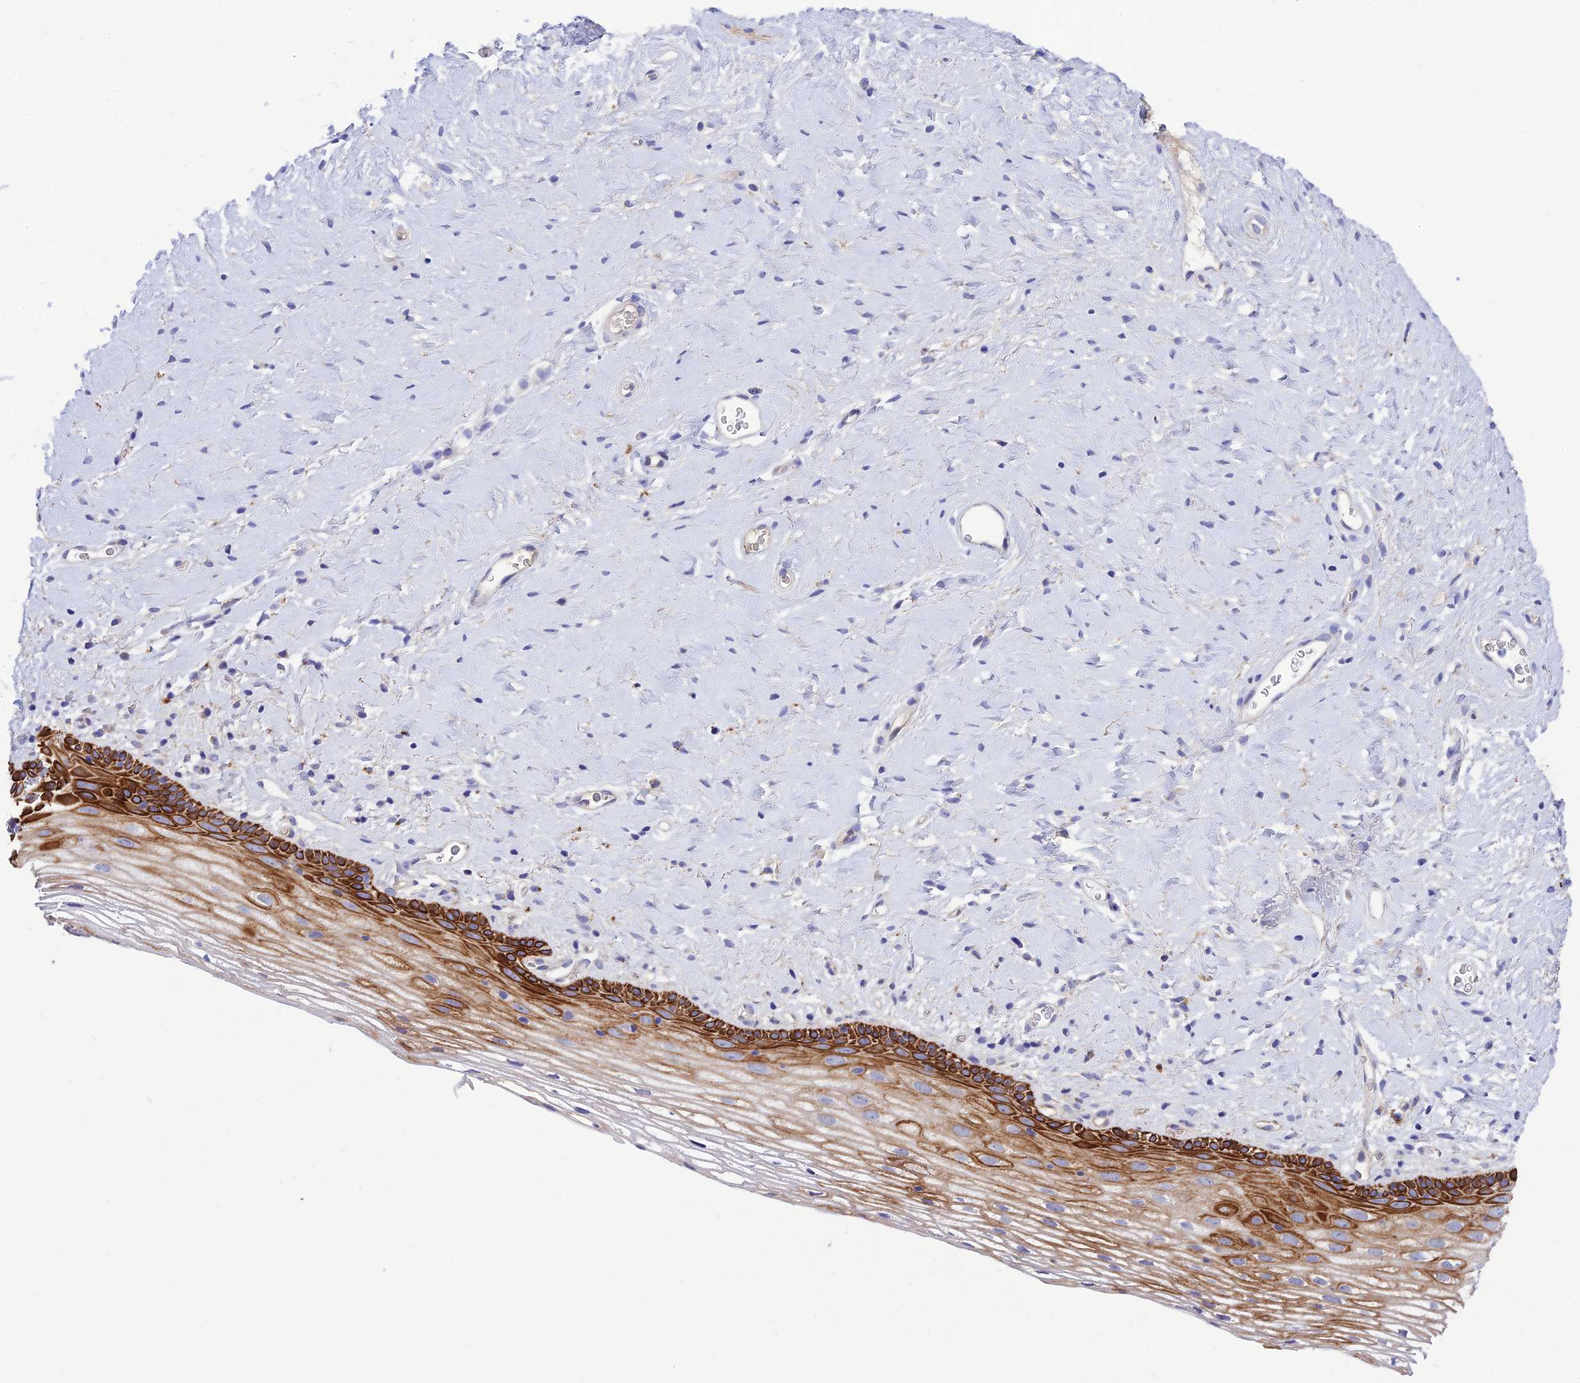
{"staining": {"intensity": "strong", "quantity": "25%-75%", "location": "cytoplasmic/membranous"}, "tissue": "vagina", "cell_type": "Squamous epithelial cells", "image_type": "normal", "snomed": [{"axis": "morphology", "description": "Normal tissue, NOS"}, {"axis": "morphology", "description": "Adenocarcinoma, NOS"}, {"axis": "topography", "description": "Rectum"}, {"axis": "topography", "description": "Vagina"}], "caption": "IHC image of normal human vagina stained for a protein (brown), which shows high levels of strong cytoplasmic/membranous positivity in about 25%-75% of squamous epithelial cells.", "gene": "CCDC157", "patient": {"sex": "female", "age": 71}}